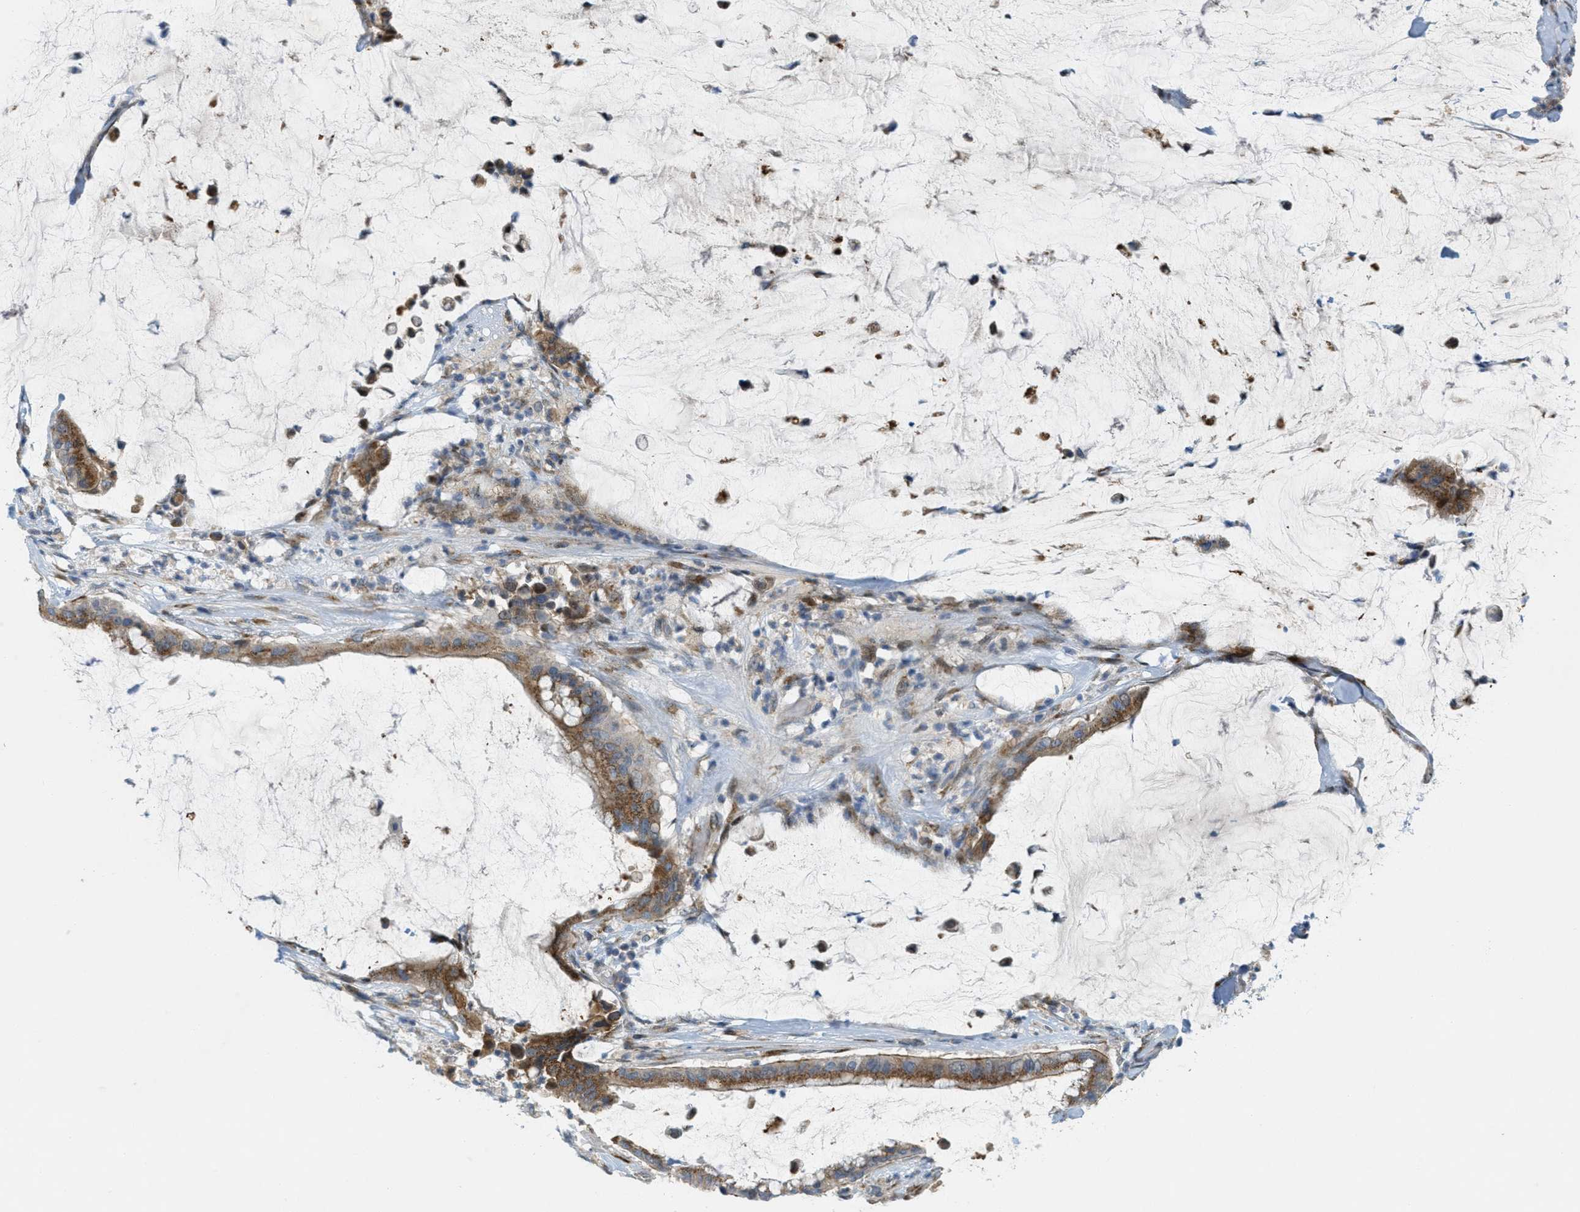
{"staining": {"intensity": "moderate", "quantity": ">75%", "location": "cytoplasmic/membranous"}, "tissue": "pancreatic cancer", "cell_type": "Tumor cells", "image_type": "cancer", "snomed": [{"axis": "morphology", "description": "Adenocarcinoma, NOS"}, {"axis": "topography", "description": "Pancreas"}], "caption": "An image of pancreatic cancer stained for a protein displays moderate cytoplasmic/membranous brown staining in tumor cells.", "gene": "ZFPL1", "patient": {"sex": "male", "age": 41}}